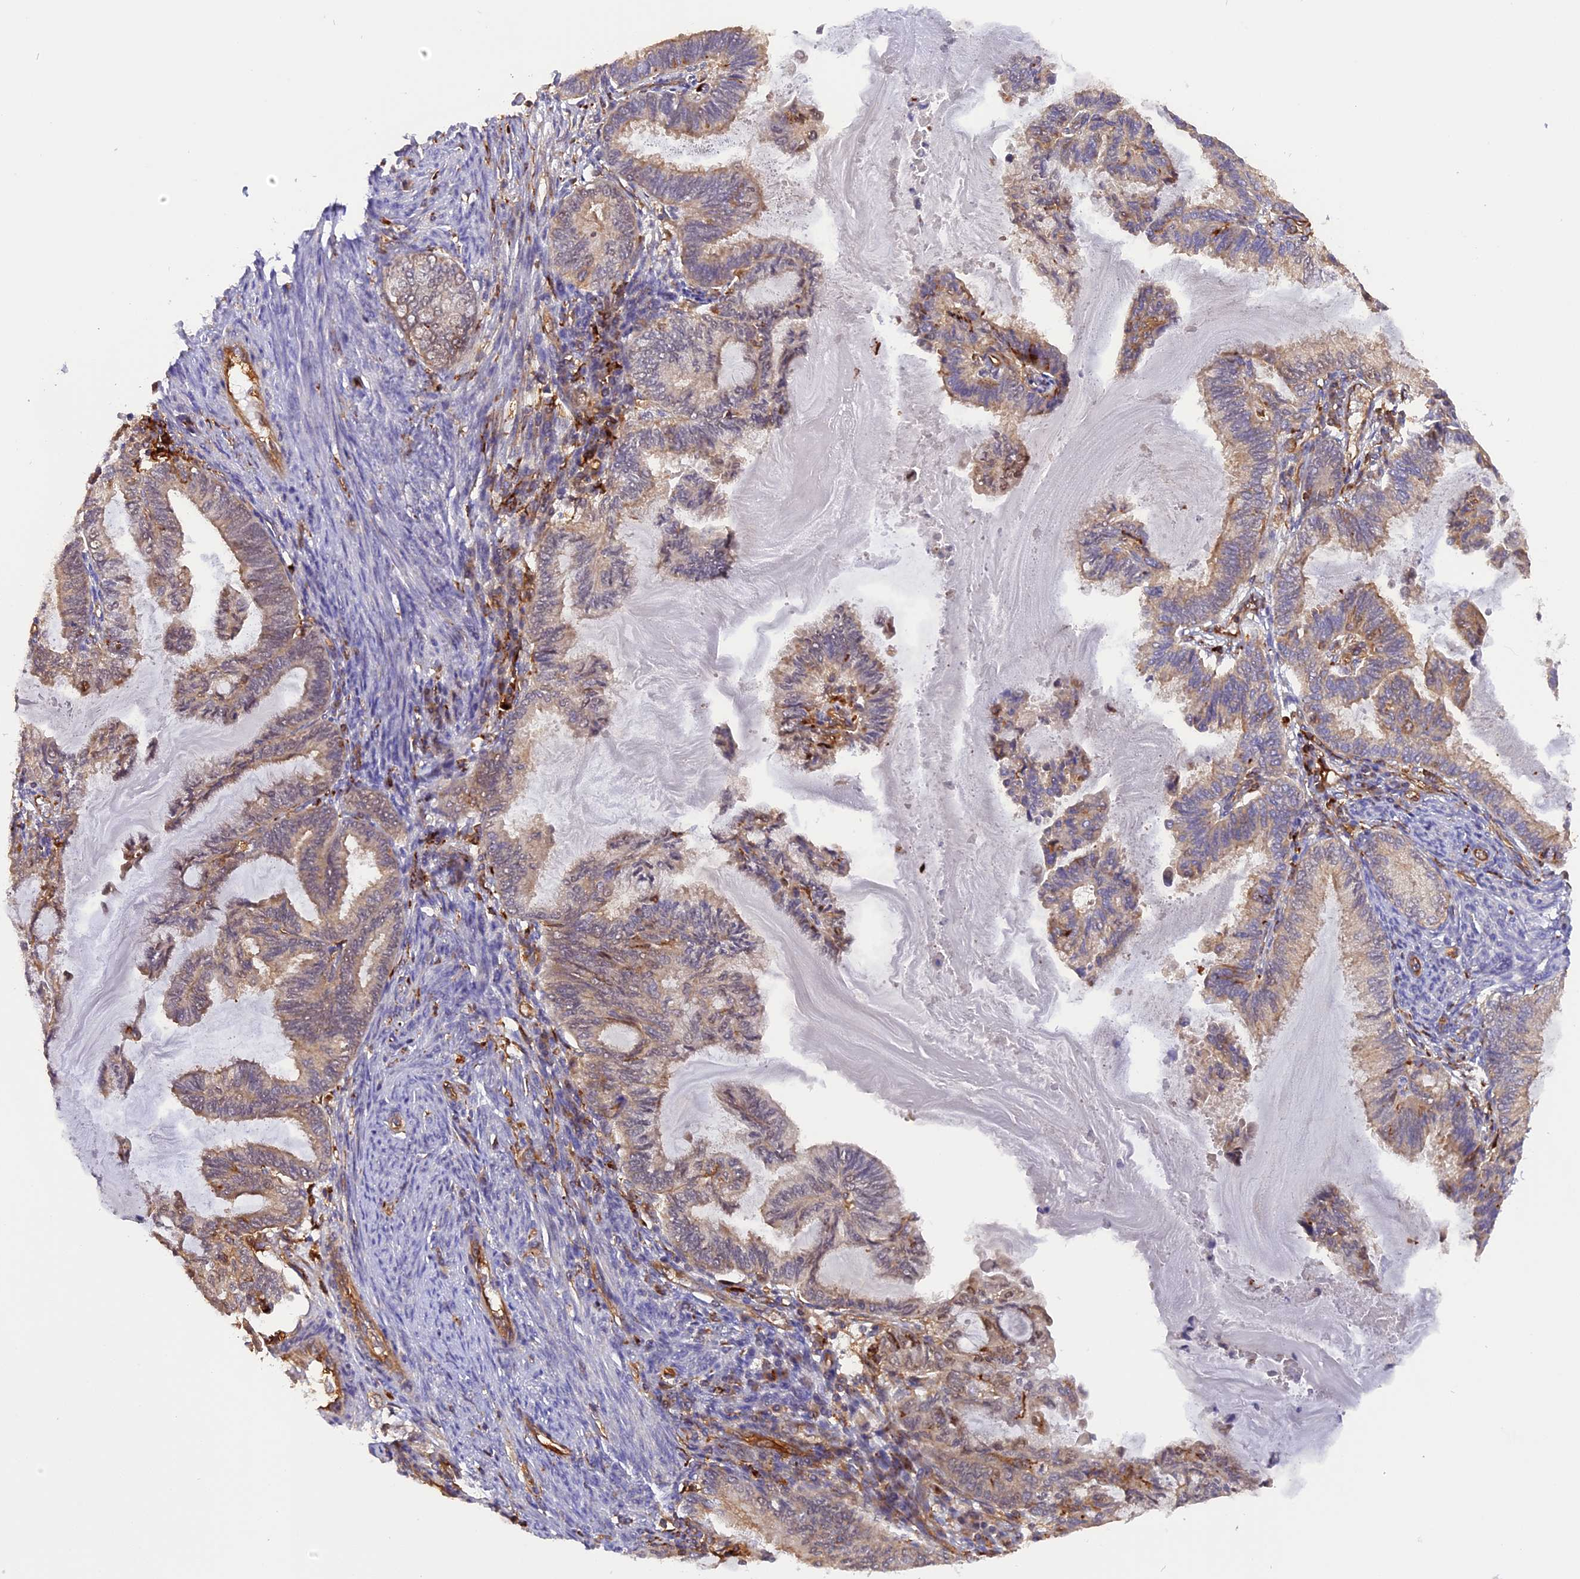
{"staining": {"intensity": "negative", "quantity": "none", "location": "none"}, "tissue": "endometrial cancer", "cell_type": "Tumor cells", "image_type": "cancer", "snomed": [{"axis": "morphology", "description": "Adenocarcinoma, NOS"}, {"axis": "topography", "description": "Endometrium"}], "caption": "Endometrial adenocarcinoma was stained to show a protein in brown. There is no significant positivity in tumor cells.", "gene": "C5orf22", "patient": {"sex": "female", "age": 86}}